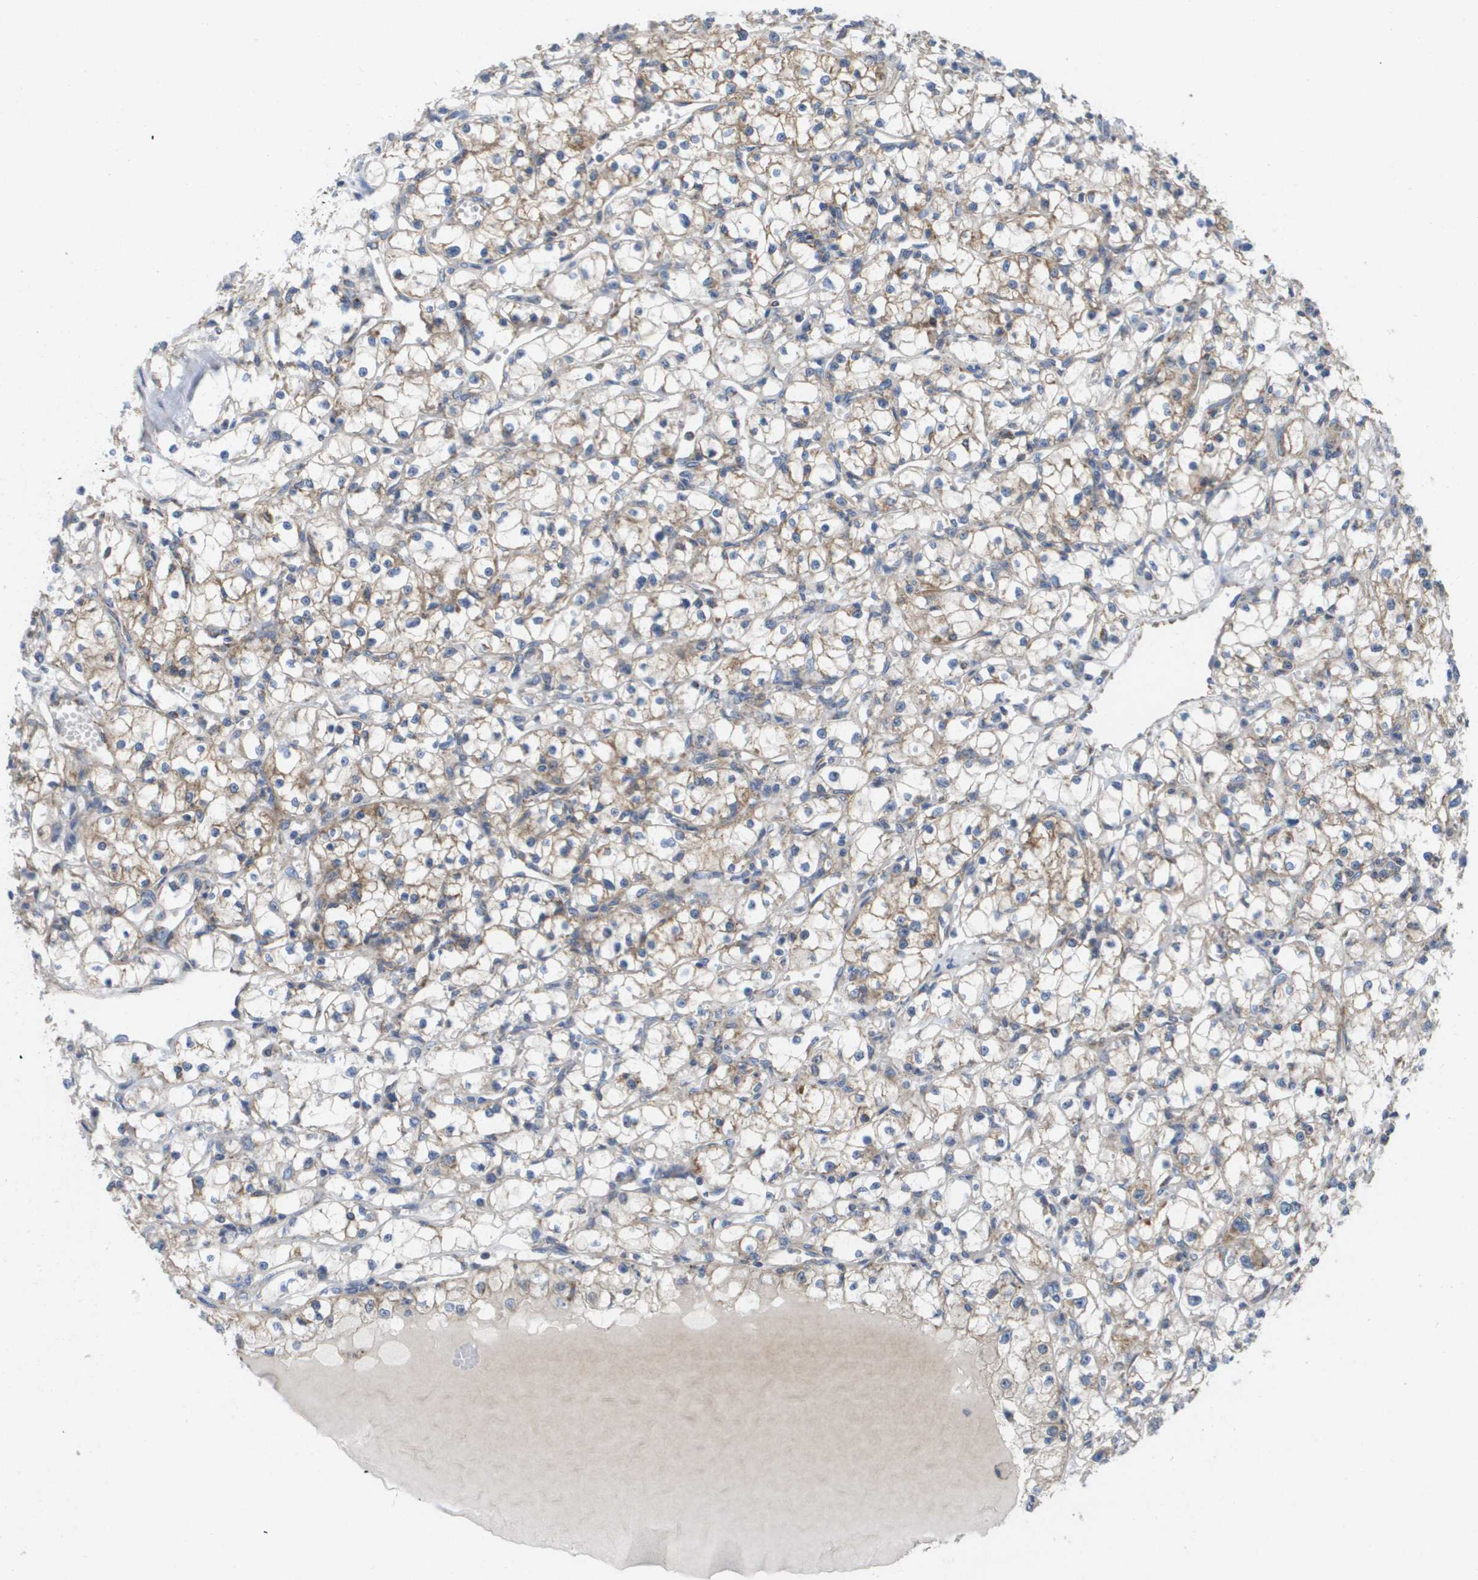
{"staining": {"intensity": "weak", "quantity": ">75%", "location": "cytoplasmic/membranous"}, "tissue": "renal cancer", "cell_type": "Tumor cells", "image_type": "cancer", "snomed": [{"axis": "morphology", "description": "Adenocarcinoma, NOS"}, {"axis": "topography", "description": "Kidney"}], "caption": "Tumor cells demonstrate low levels of weak cytoplasmic/membranous staining in about >75% of cells in human renal adenocarcinoma.", "gene": "FIS1", "patient": {"sex": "male", "age": 56}}